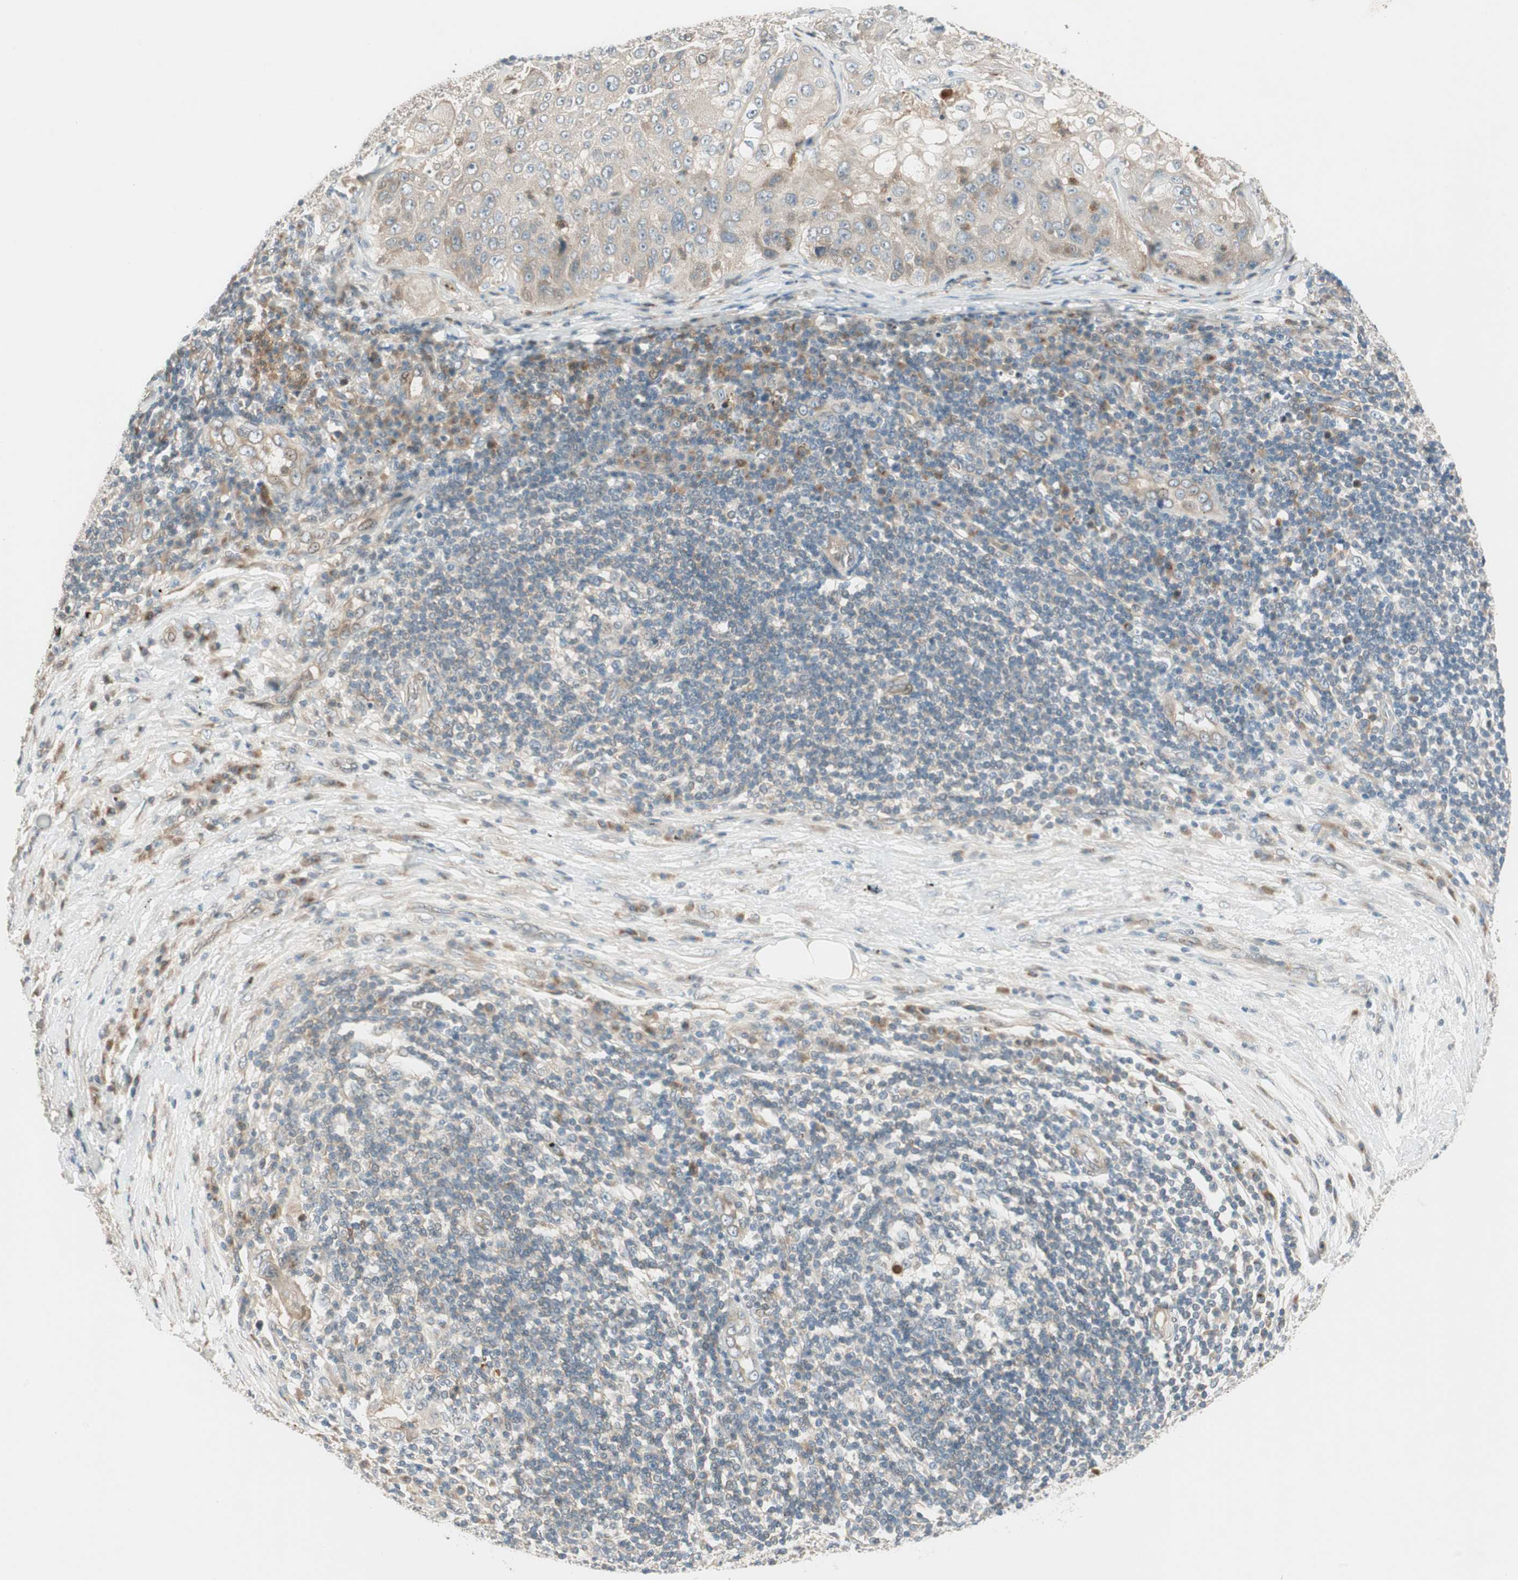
{"staining": {"intensity": "weak", "quantity": ">75%", "location": "cytoplasmic/membranous"}, "tissue": "lung cancer", "cell_type": "Tumor cells", "image_type": "cancer", "snomed": [{"axis": "morphology", "description": "Inflammation, NOS"}, {"axis": "morphology", "description": "Squamous cell carcinoma, NOS"}, {"axis": "topography", "description": "Lymph node"}, {"axis": "topography", "description": "Soft tissue"}, {"axis": "topography", "description": "Lung"}], "caption": "Protein expression analysis of lung cancer (squamous cell carcinoma) demonstrates weak cytoplasmic/membranous staining in approximately >75% of tumor cells. The staining was performed using DAB (3,3'-diaminobenzidine) to visualize the protein expression in brown, while the nuclei were stained in blue with hematoxylin (Magnification: 20x).", "gene": "CGRRF1", "patient": {"sex": "male", "age": 66}}